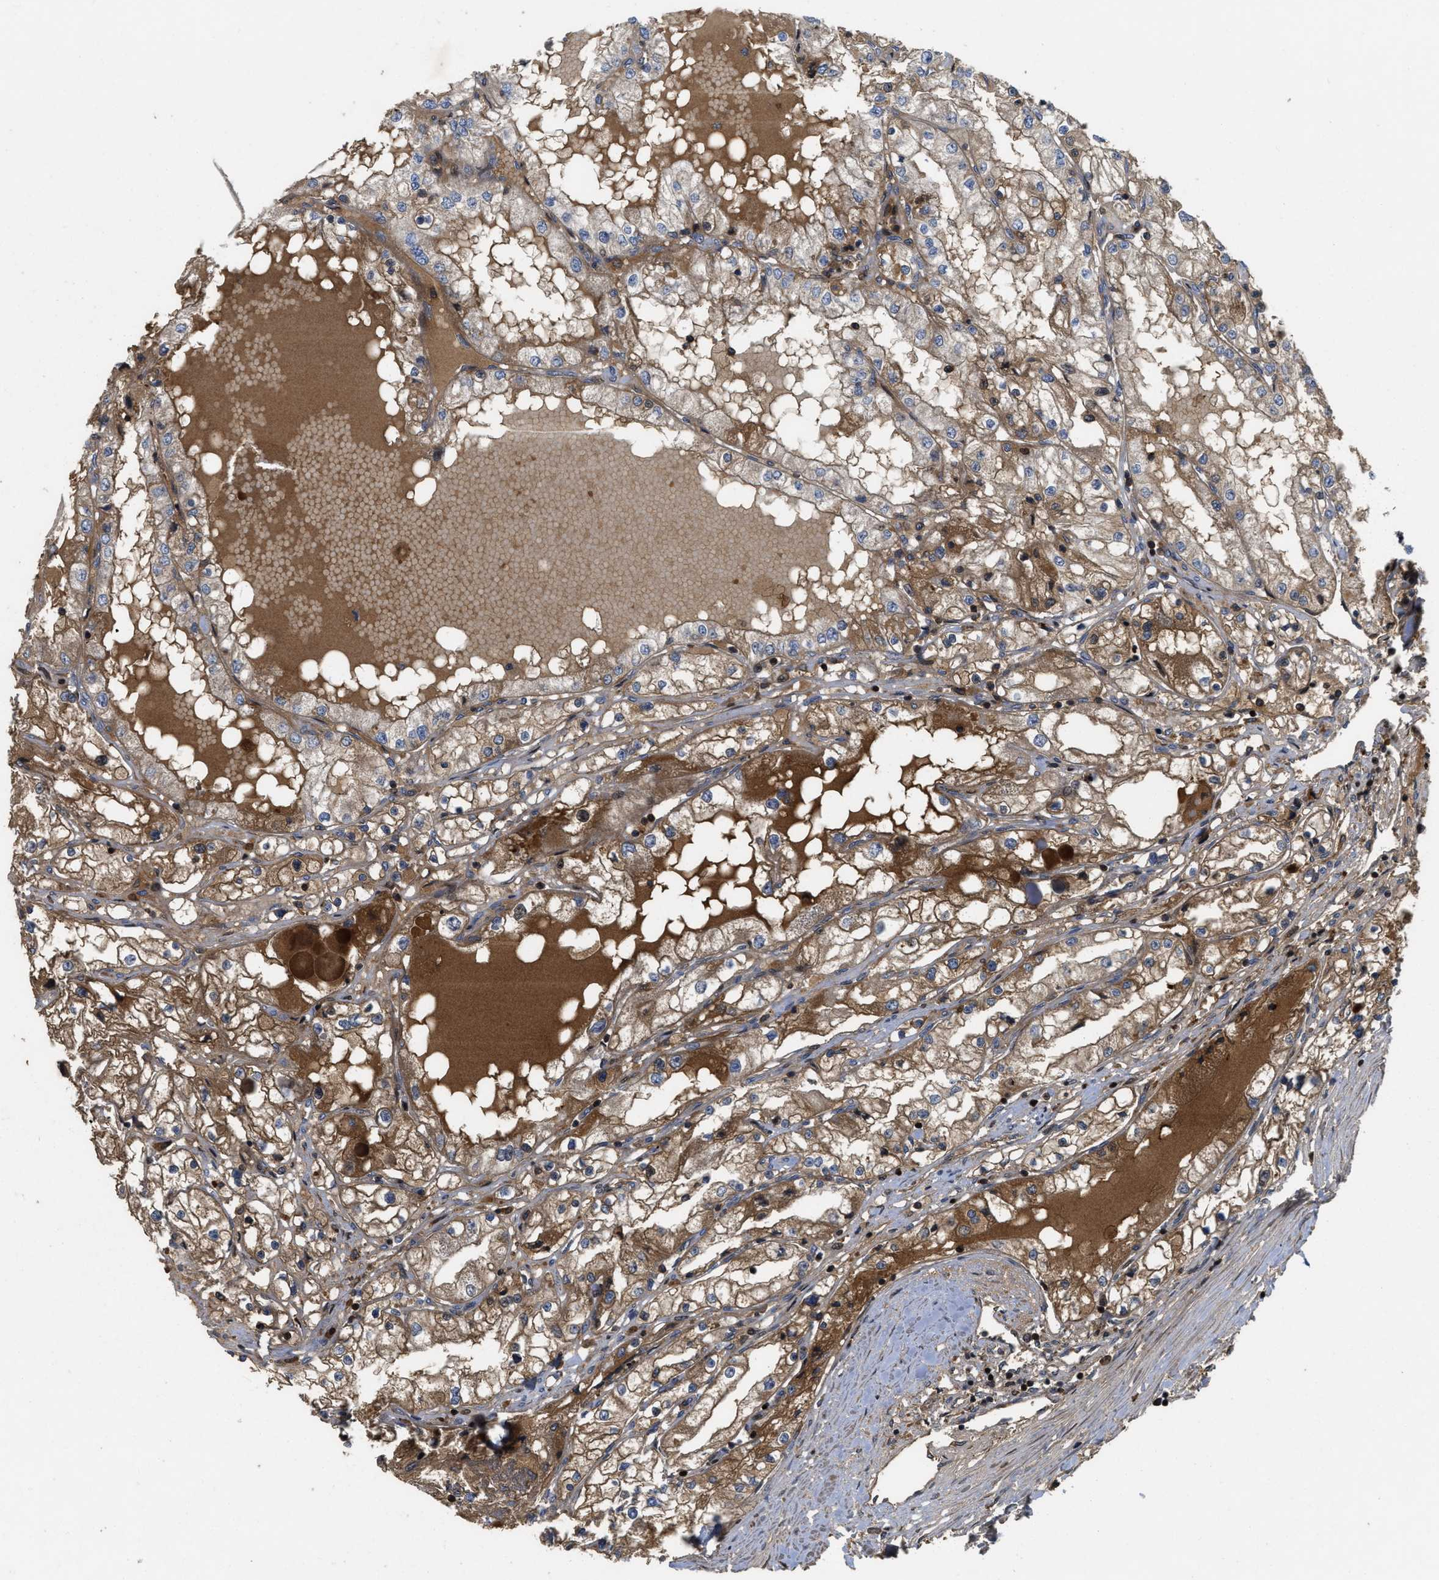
{"staining": {"intensity": "moderate", "quantity": ">75%", "location": "cytoplasmic/membranous"}, "tissue": "renal cancer", "cell_type": "Tumor cells", "image_type": "cancer", "snomed": [{"axis": "morphology", "description": "Adenocarcinoma, NOS"}, {"axis": "topography", "description": "Kidney"}], "caption": "Immunohistochemistry (IHC) micrograph of neoplastic tissue: renal cancer stained using IHC shows medium levels of moderate protein expression localized specifically in the cytoplasmic/membranous of tumor cells, appearing as a cytoplasmic/membranous brown color.", "gene": "CBR3", "patient": {"sex": "male", "age": 68}}